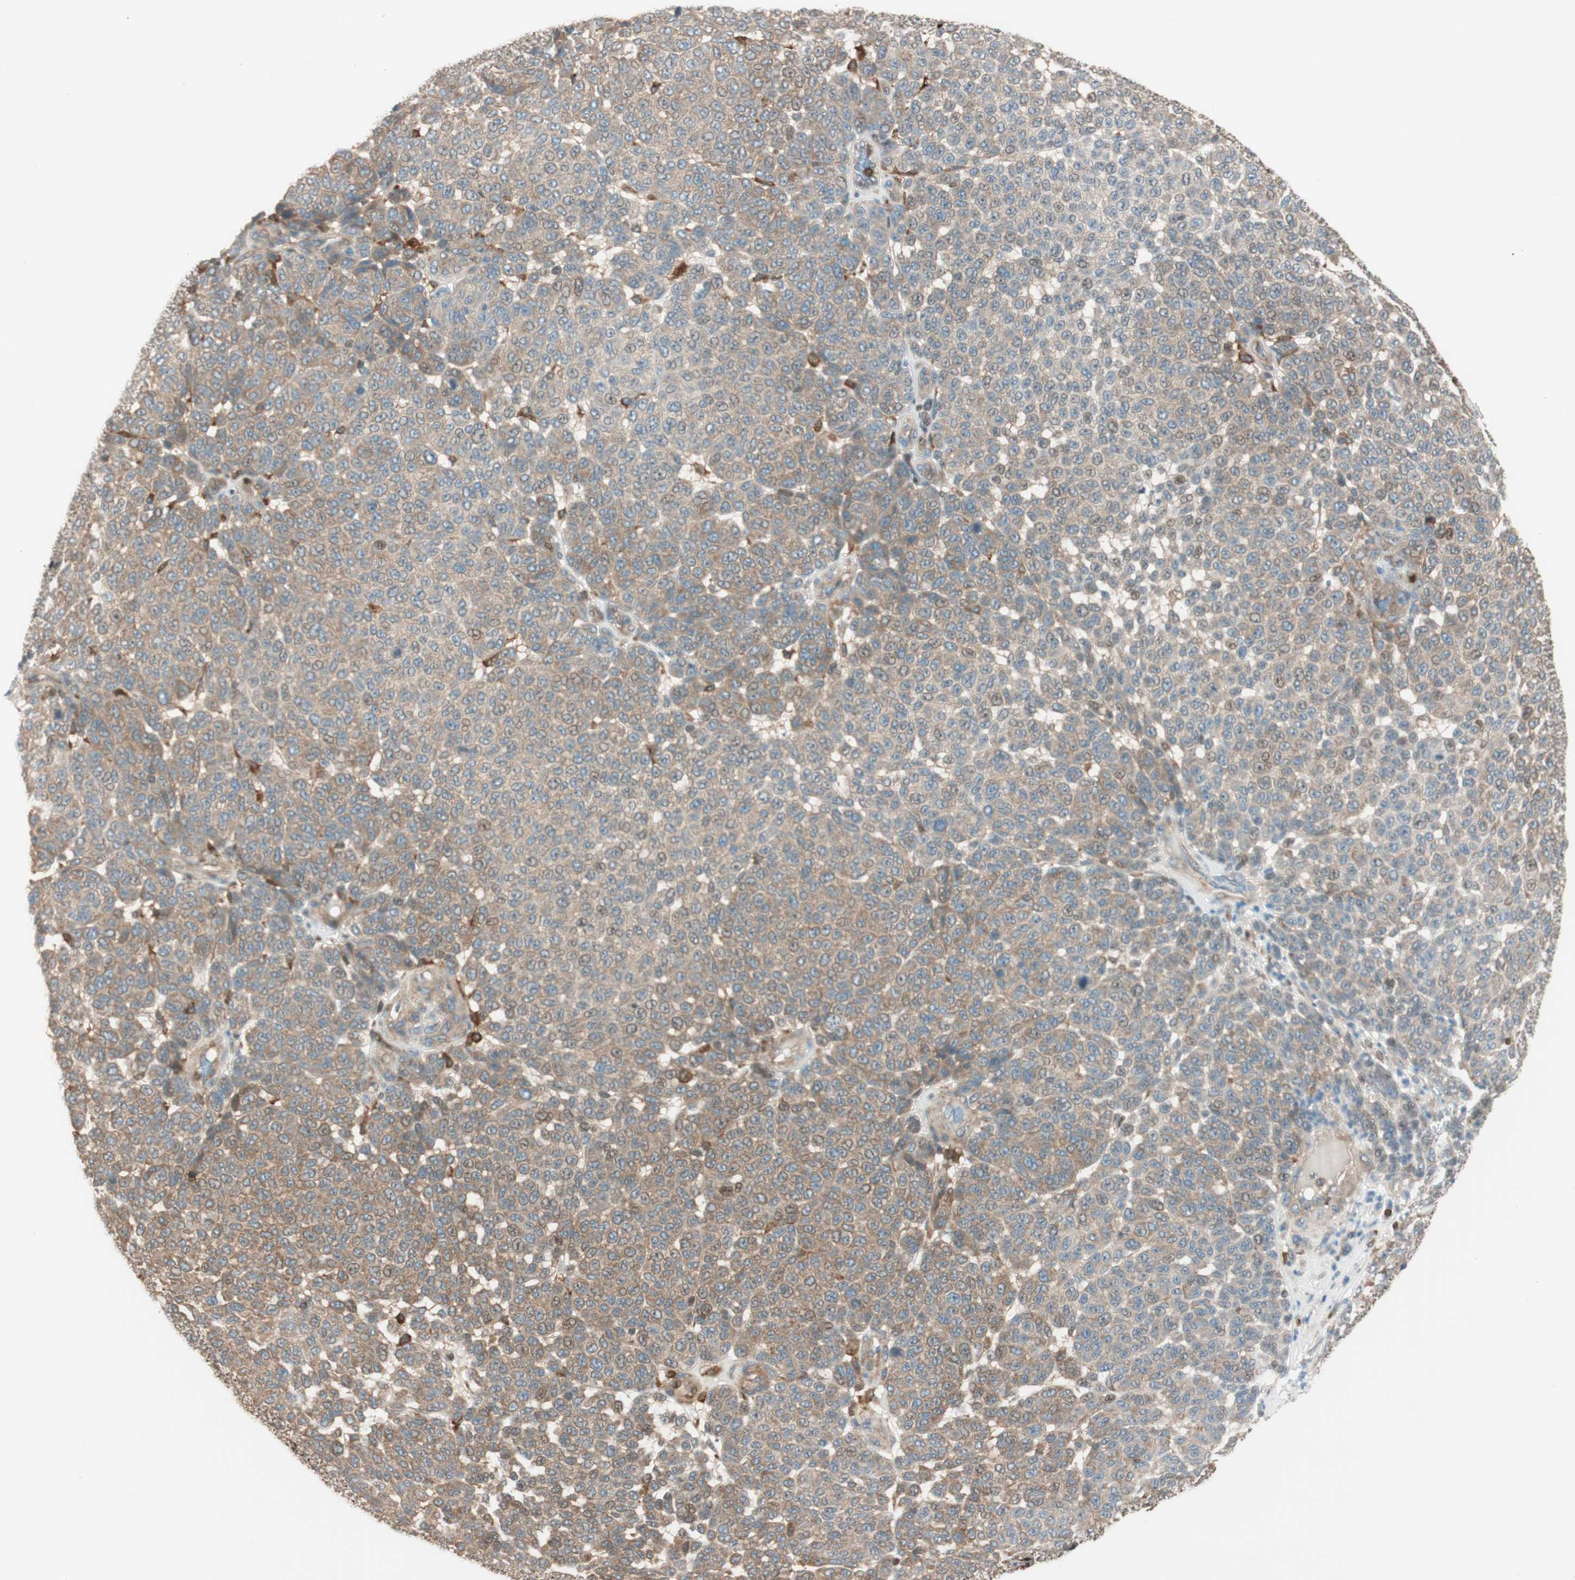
{"staining": {"intensity": "moderate", "quantity": ">75%", "location": "cytoplasmic/membranous"}, "tissue": "melanoma", "cell_type": "Tumor cells", "image_type": "cancer", "snomed": [{"axis": "morphology", "description": "Malignant melanoma, NOS"}, {"axis": "topography", "description": "Skin"}], "caption": "Brown immunohistochemical staining in melanoma demonstrates moderate cytoplasmic/membranous staining in approximately >75% of tumor cells.", "gene": "BIN1", "patient": {"sex": "male", "age": 59}}